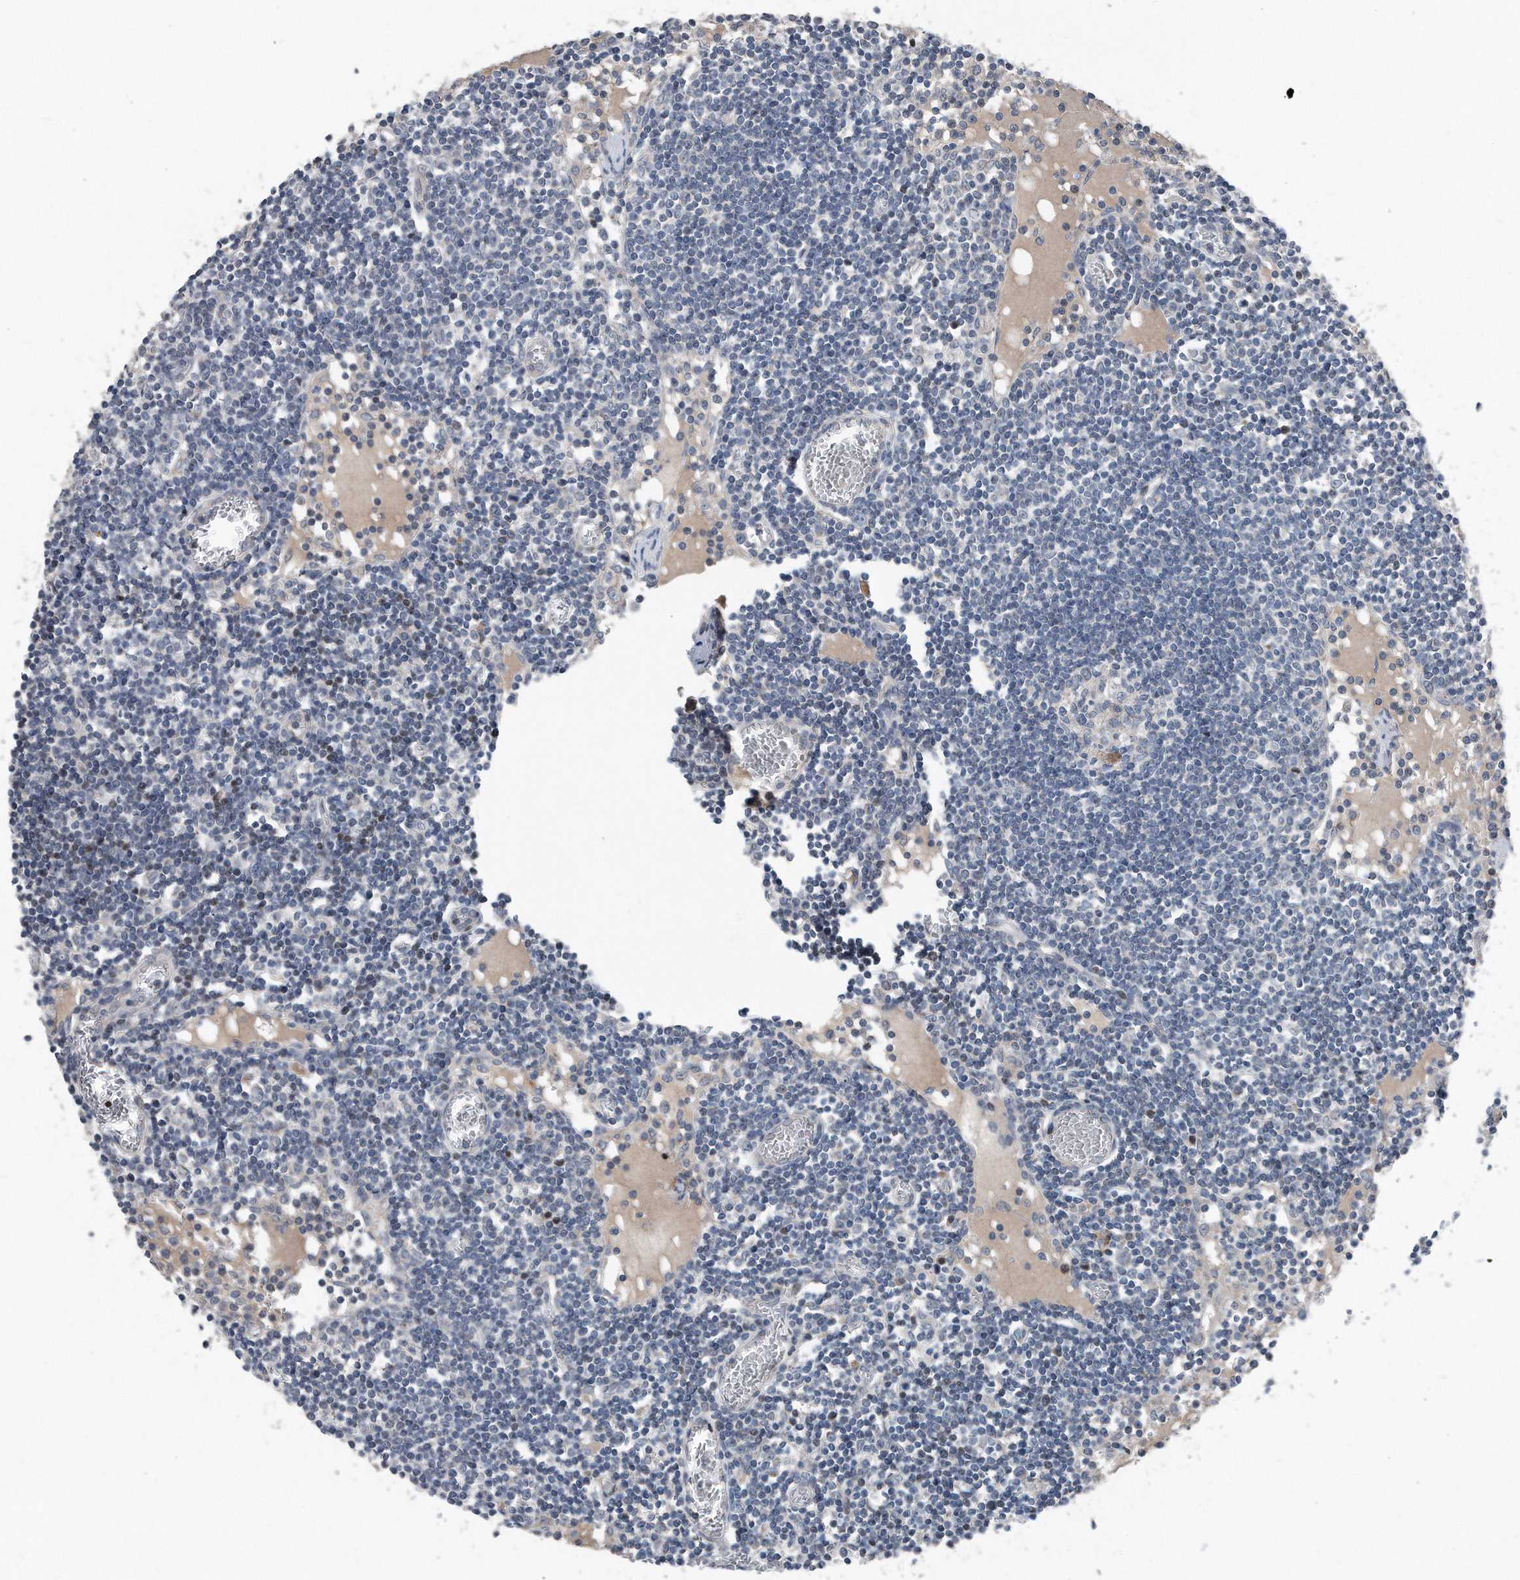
{"staining": {"intensity": "moderate", "quantity": "<25%", "location": "cytoplasmic/membranous"}, "tissue": "lymph node", "cell_type": "Germinal center cells", "image_type": "normal", "snomed": [{"axis": "morphology", "description": "Normal tissue, NOS"}, {"axis": "topography", "description": "Lymph node"}], "caption": "Immunohistochemical staining of normal lymph node displays low levels of moderate cytoplasmic/membranous positivity in approximately <25% of germinal center cells. (DAB IHC with brightfield microscopy, high magnification).", "gene": "DST", "patient": {"sex": "female", "age": 11}}